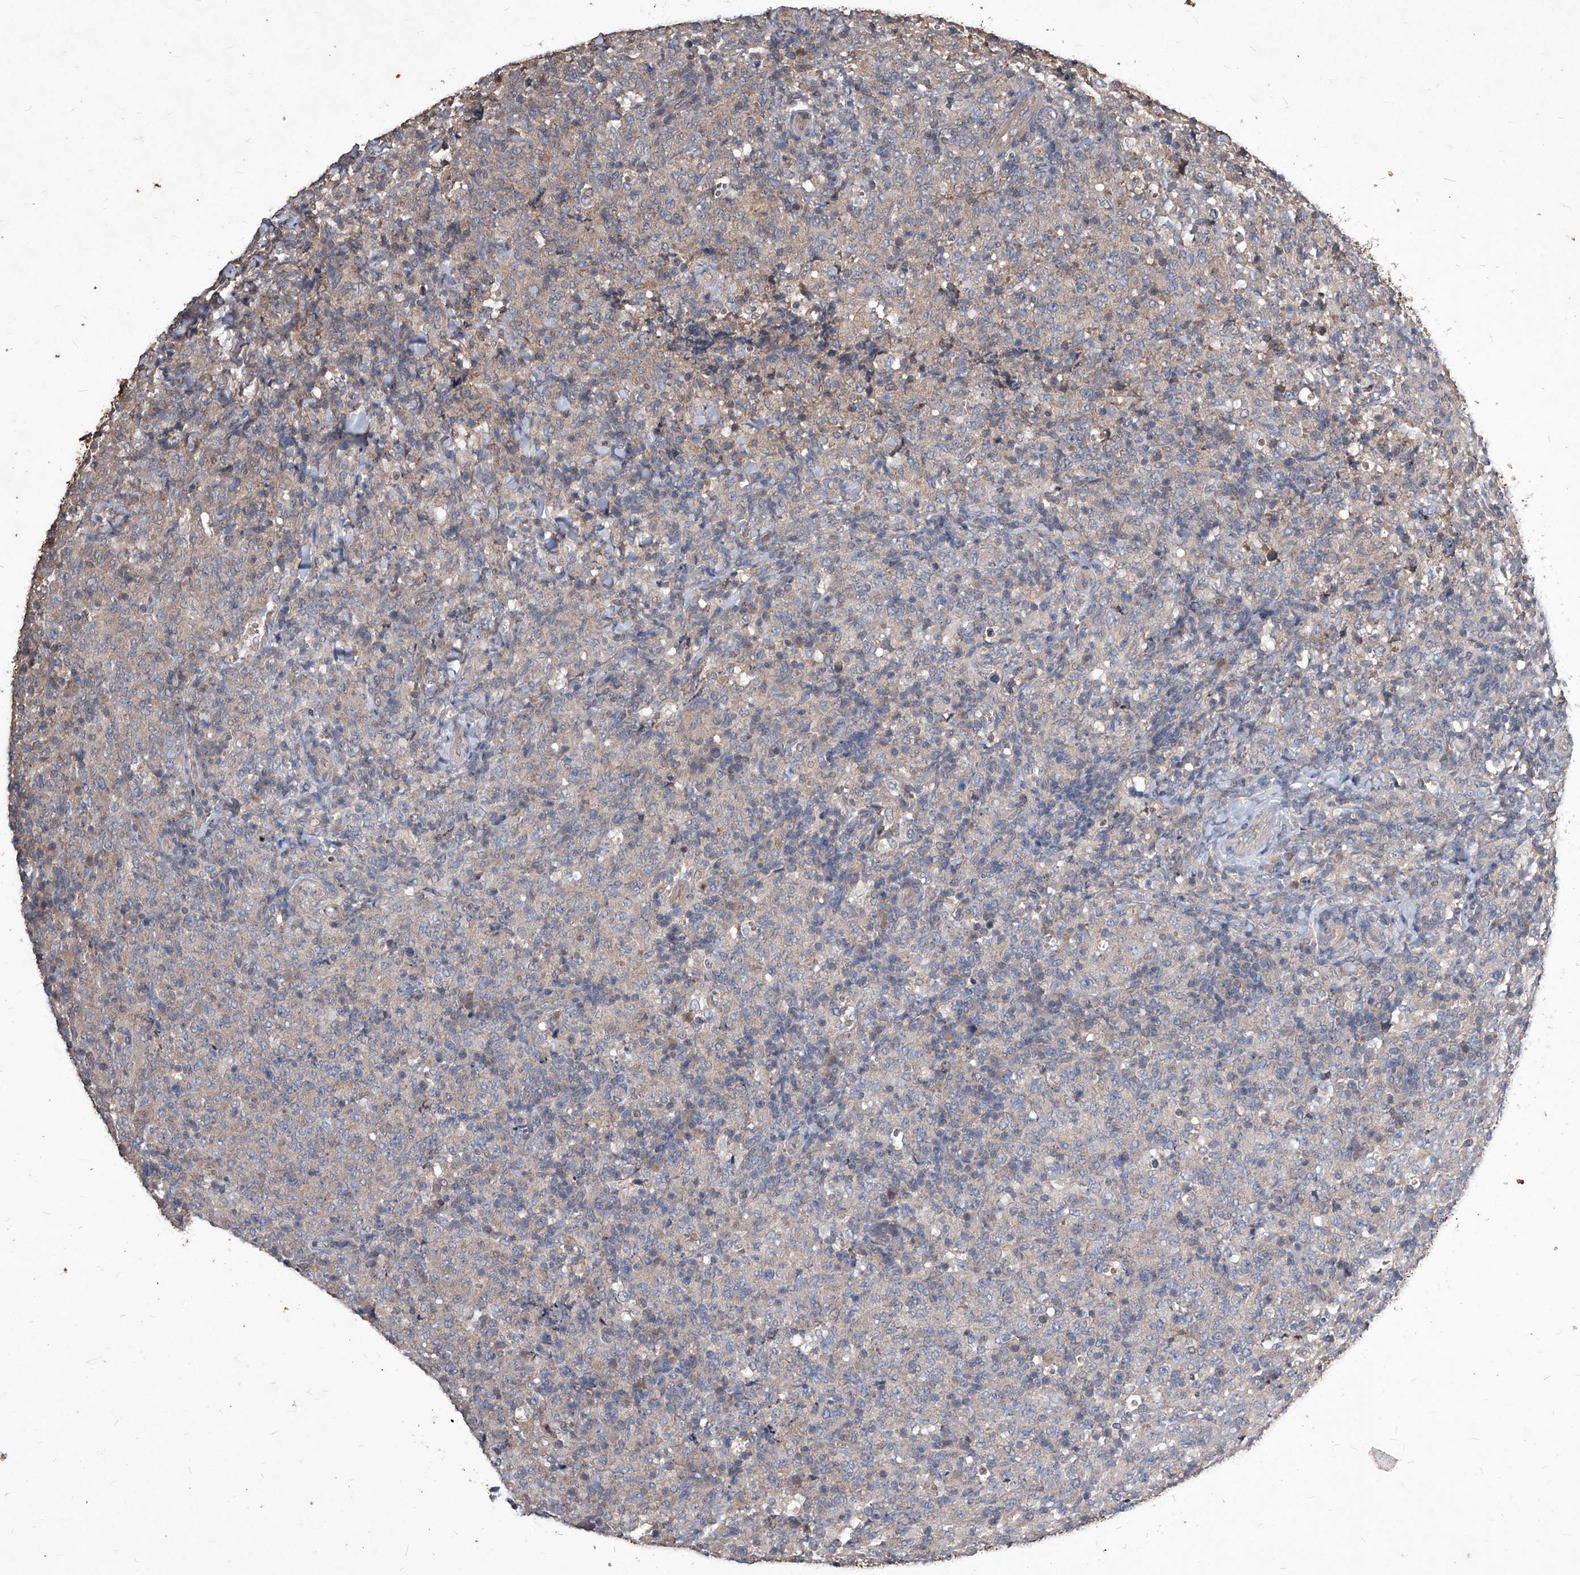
{"staining": {"intensity": "negative", "quantity": "none", "location": "none"}, "tissue": "lymphoma", "cell_type": "Tumor cells", "image_type": "cancer", "snomed": [{"axis": "morphology", "description": "Malignant lymphoma, non-Hodgkin's type, High grade"}, {"axis": "topography", "description": "Tonsil"}], "caption": "This is a photomicrograph of IHC staining of lymphoma, which shows no staining in tumor cells.", "gene": "SYNGR1", "patient": {"sex": "female", "age": 36}}